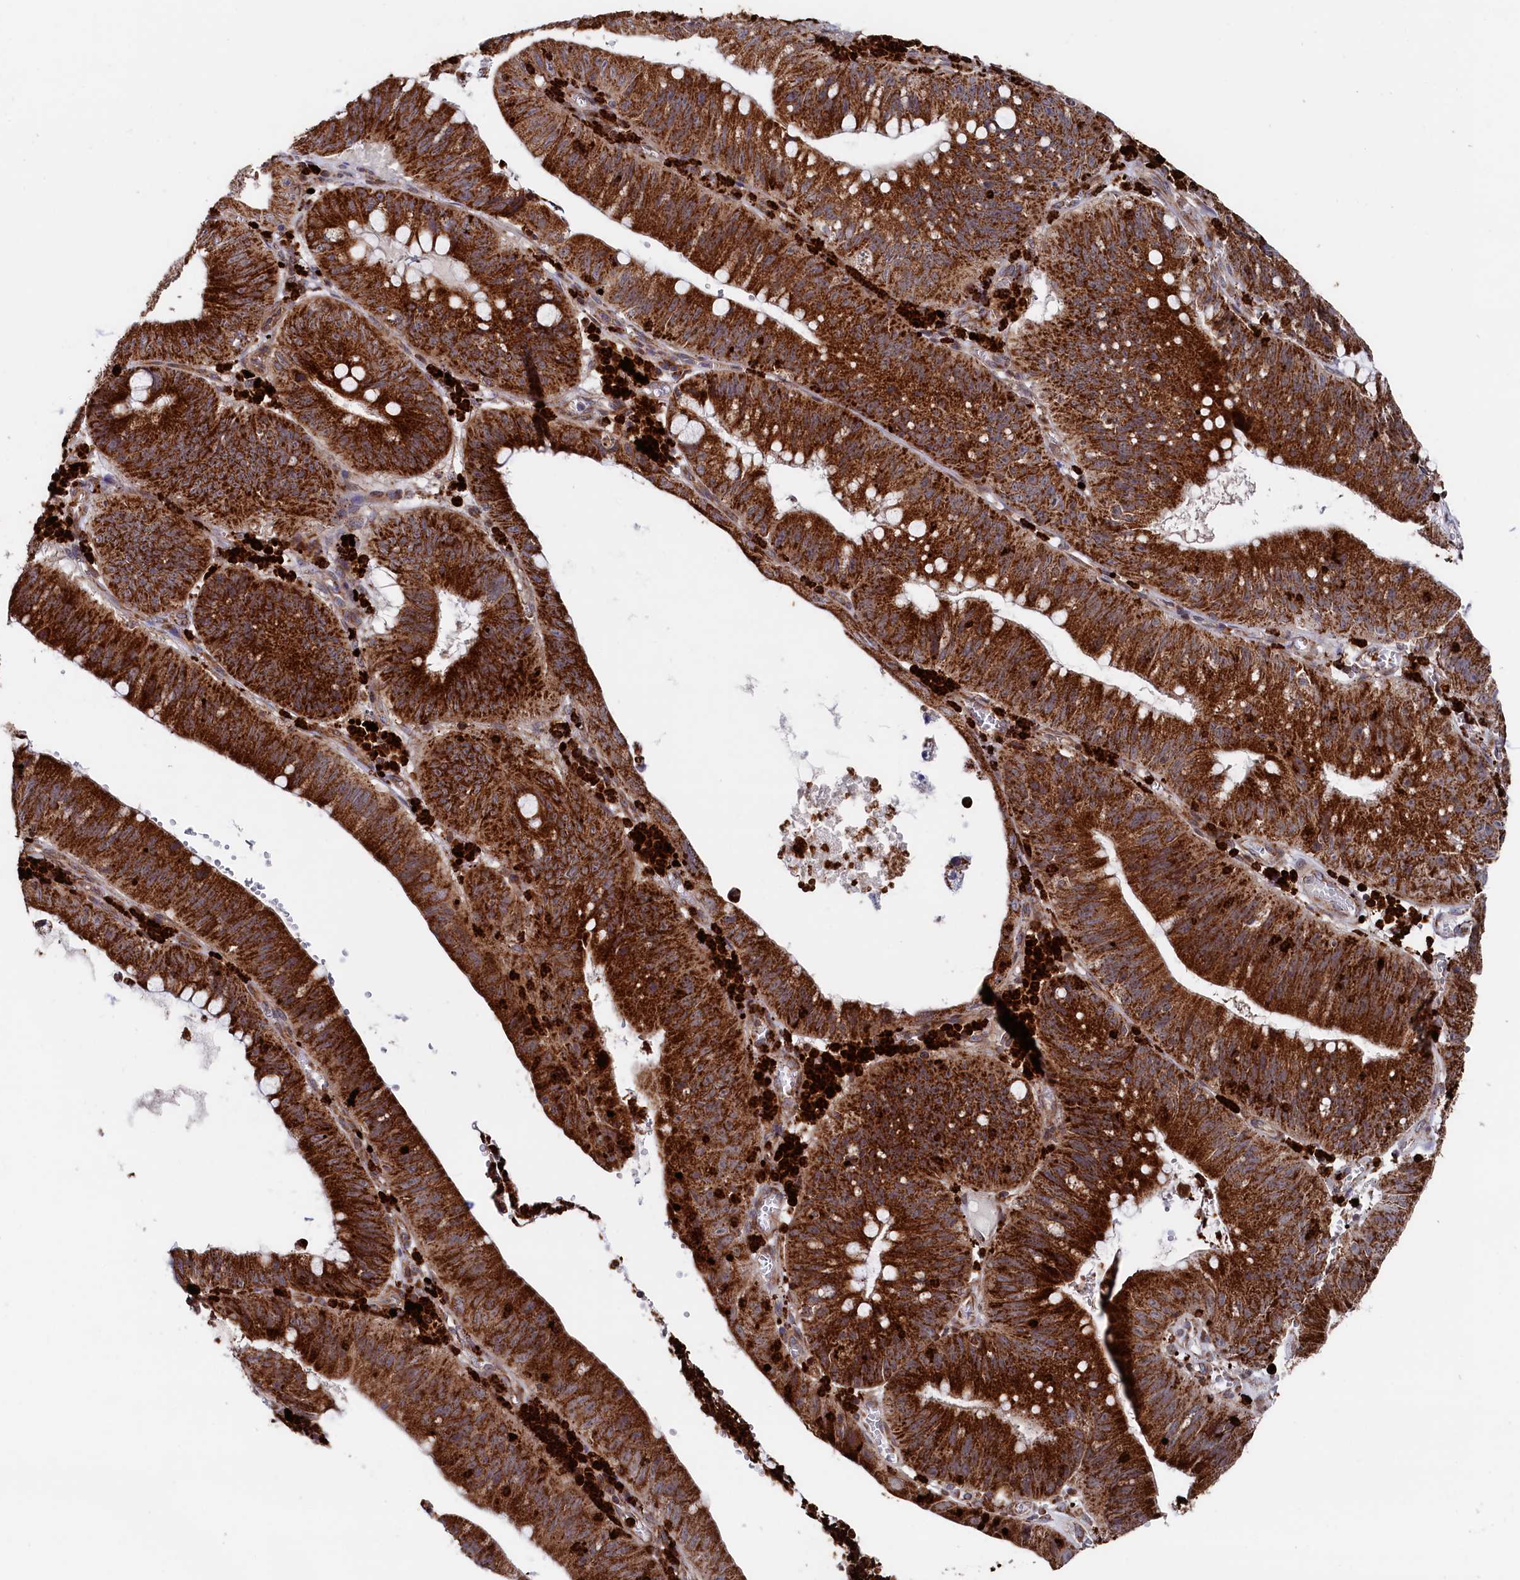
{"staining": {"intensity": "strong", "quantity": ">75%", "location": "cytoplasmic/membranous"}, "tissue": "stomach cancer", "cell_type": "Tumor cells", "image_type": "cancer", "snomed": [{"axis": "morphology", "description": "Adenocarcinoma, NOS"}, {"axis": "topography", "description": "Stomach"}], "caption": "Brown immunohistochemical staining in human stomach cancer shows strong cytoplasmic/membranous staining in about >75% of tumor cells.", "gene": "CHCHD1", "patient": {"sex": "male", "age": 59}}